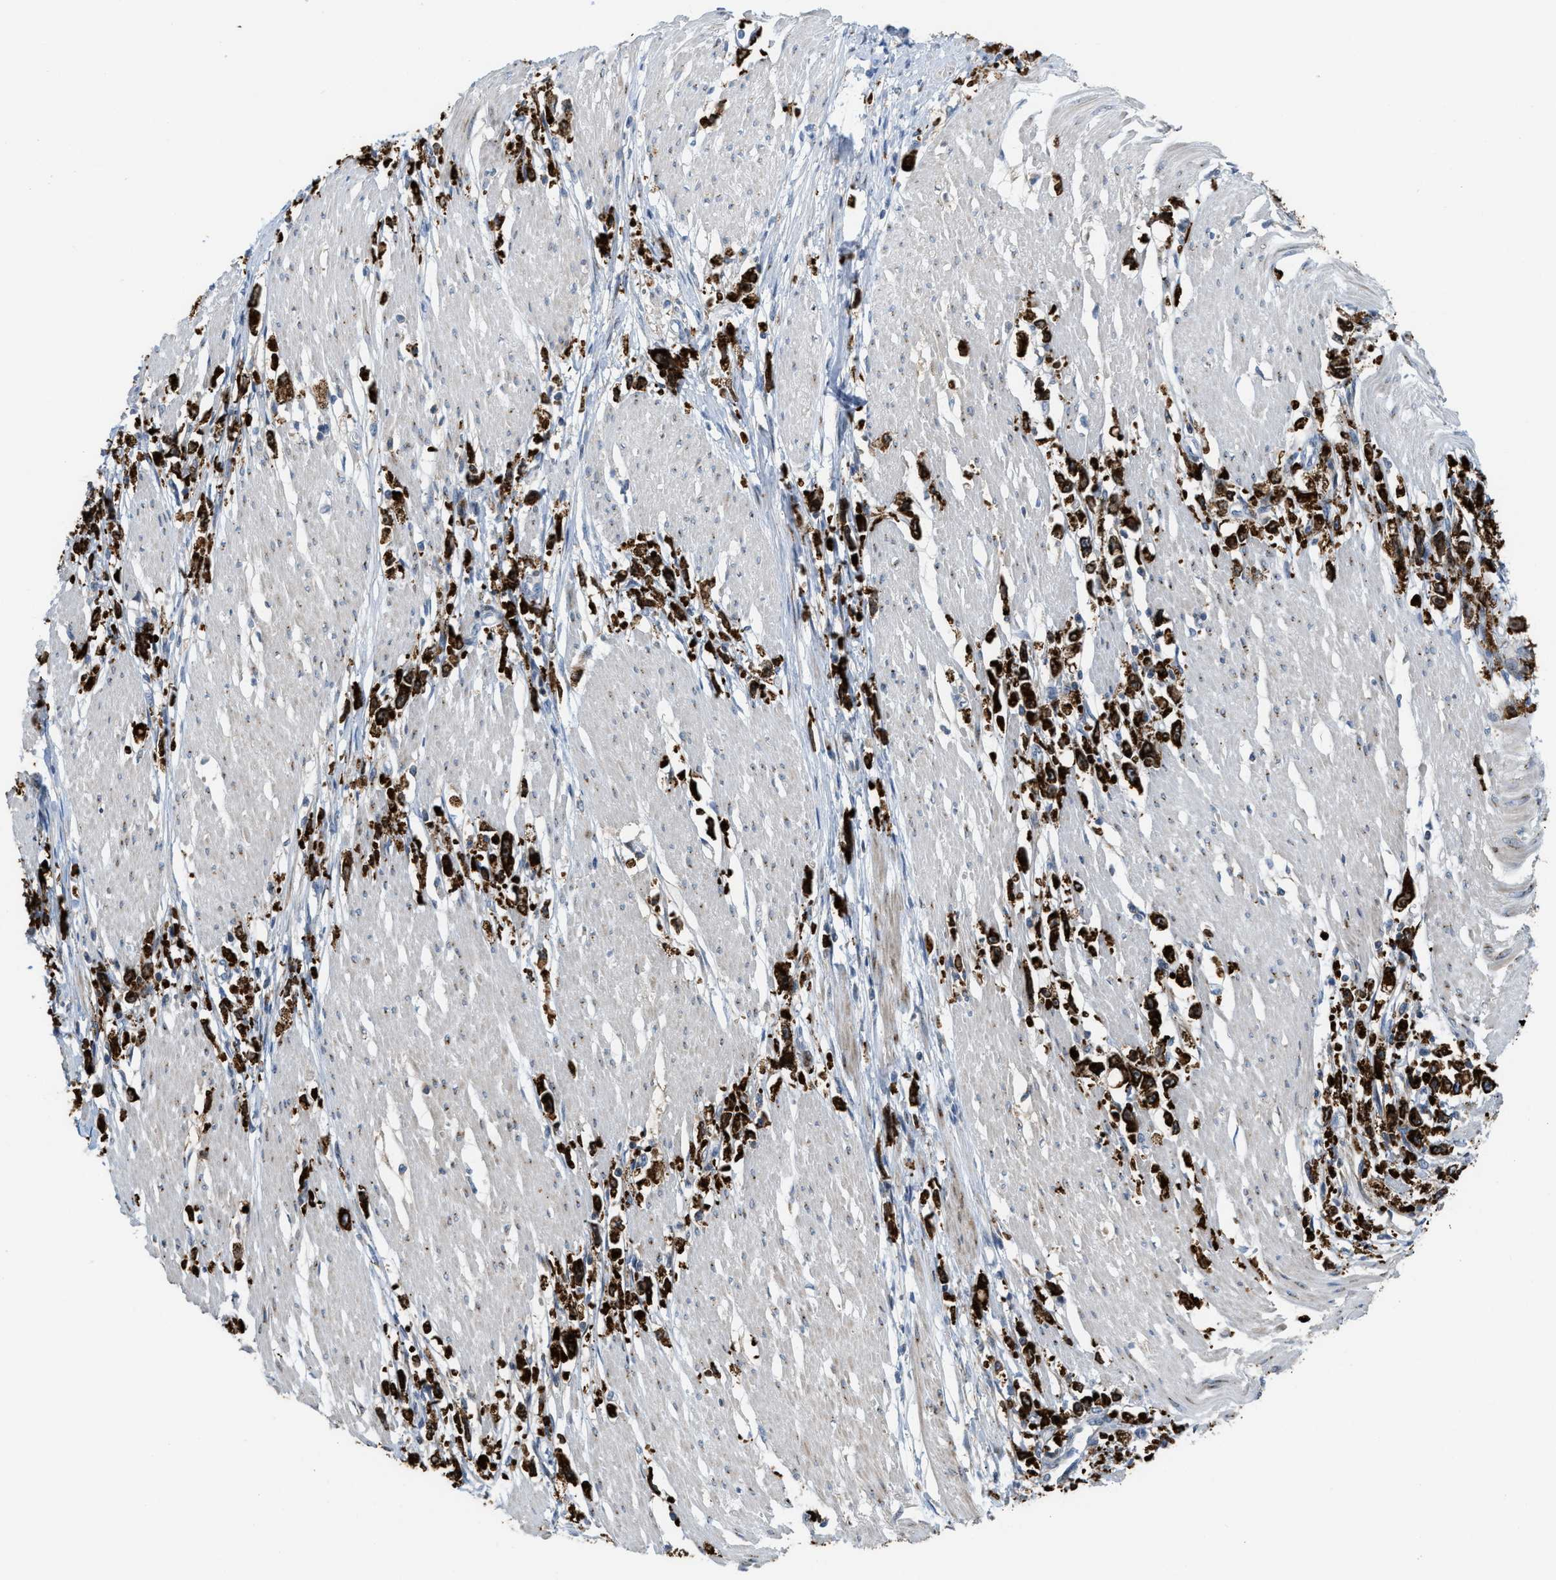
{"staining": {"intensity": "strong", "quantity": ">75%", "location": "cytoplasmic/membranous"}, "tissue": "stomach cancer", "cell_type": "Tumor cells", "image_type": "cancer", "snomed": [{"axis": "morphology", "description": "Adenocarcinoma, NOS"}, {"axis": "topography", "description": "Stomach"}], "caption": "Brown immunohistochemical staining in human stomach cancer (adenocarcinoma) shows strong cytoplasmic/membranous staining in about >75% of tumor cells. The staining was performed using DAB, with brown indicating positive protein expression. Nuclei are stained blue with hematoxylin.", "gene": "DIPK1A", "patient": {"sex": "female", "age": 59}}